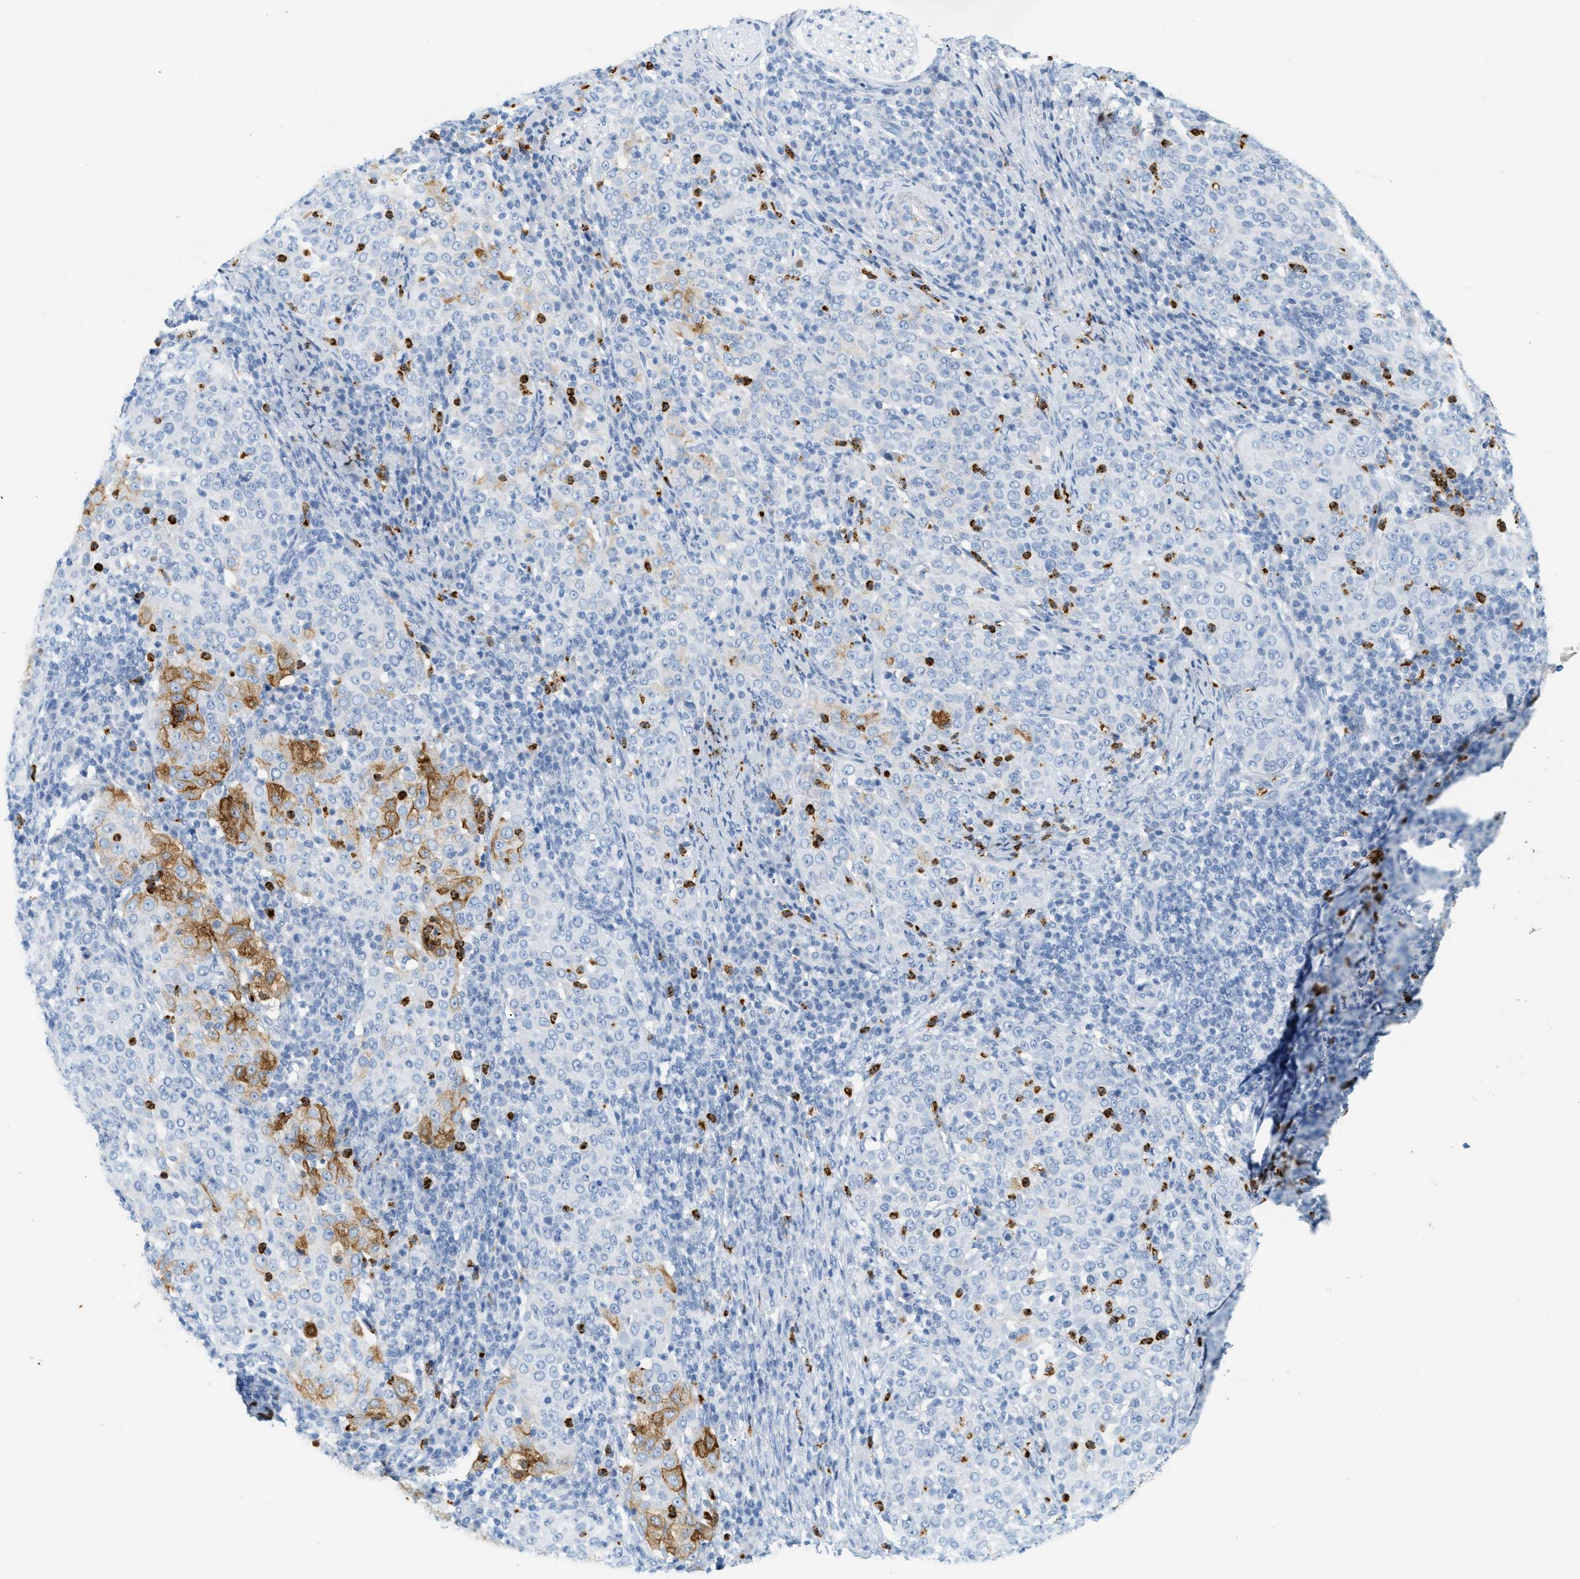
{"staining": {"intensity": "strong", "quantity": "<25%", "location": "cytoplasmic/membranous"}, "tissue": "cervical cancer", "cell_type": "Tumor cells", "image_type": "cancer", "snomed": [{"axis": "morphology", "description": "Squamous cell carcinoma, NOS"}, {"axis": "topography", "description": "Cervix"}], "caption": "This is an image of IHC staining of cervical cancer (squamous cell carcinoma), which shows strong expression in the cytoplasmic/membranous of tumor cells.", "gene": "LCN2", "patient": {"sex": "female", "age": 51}}